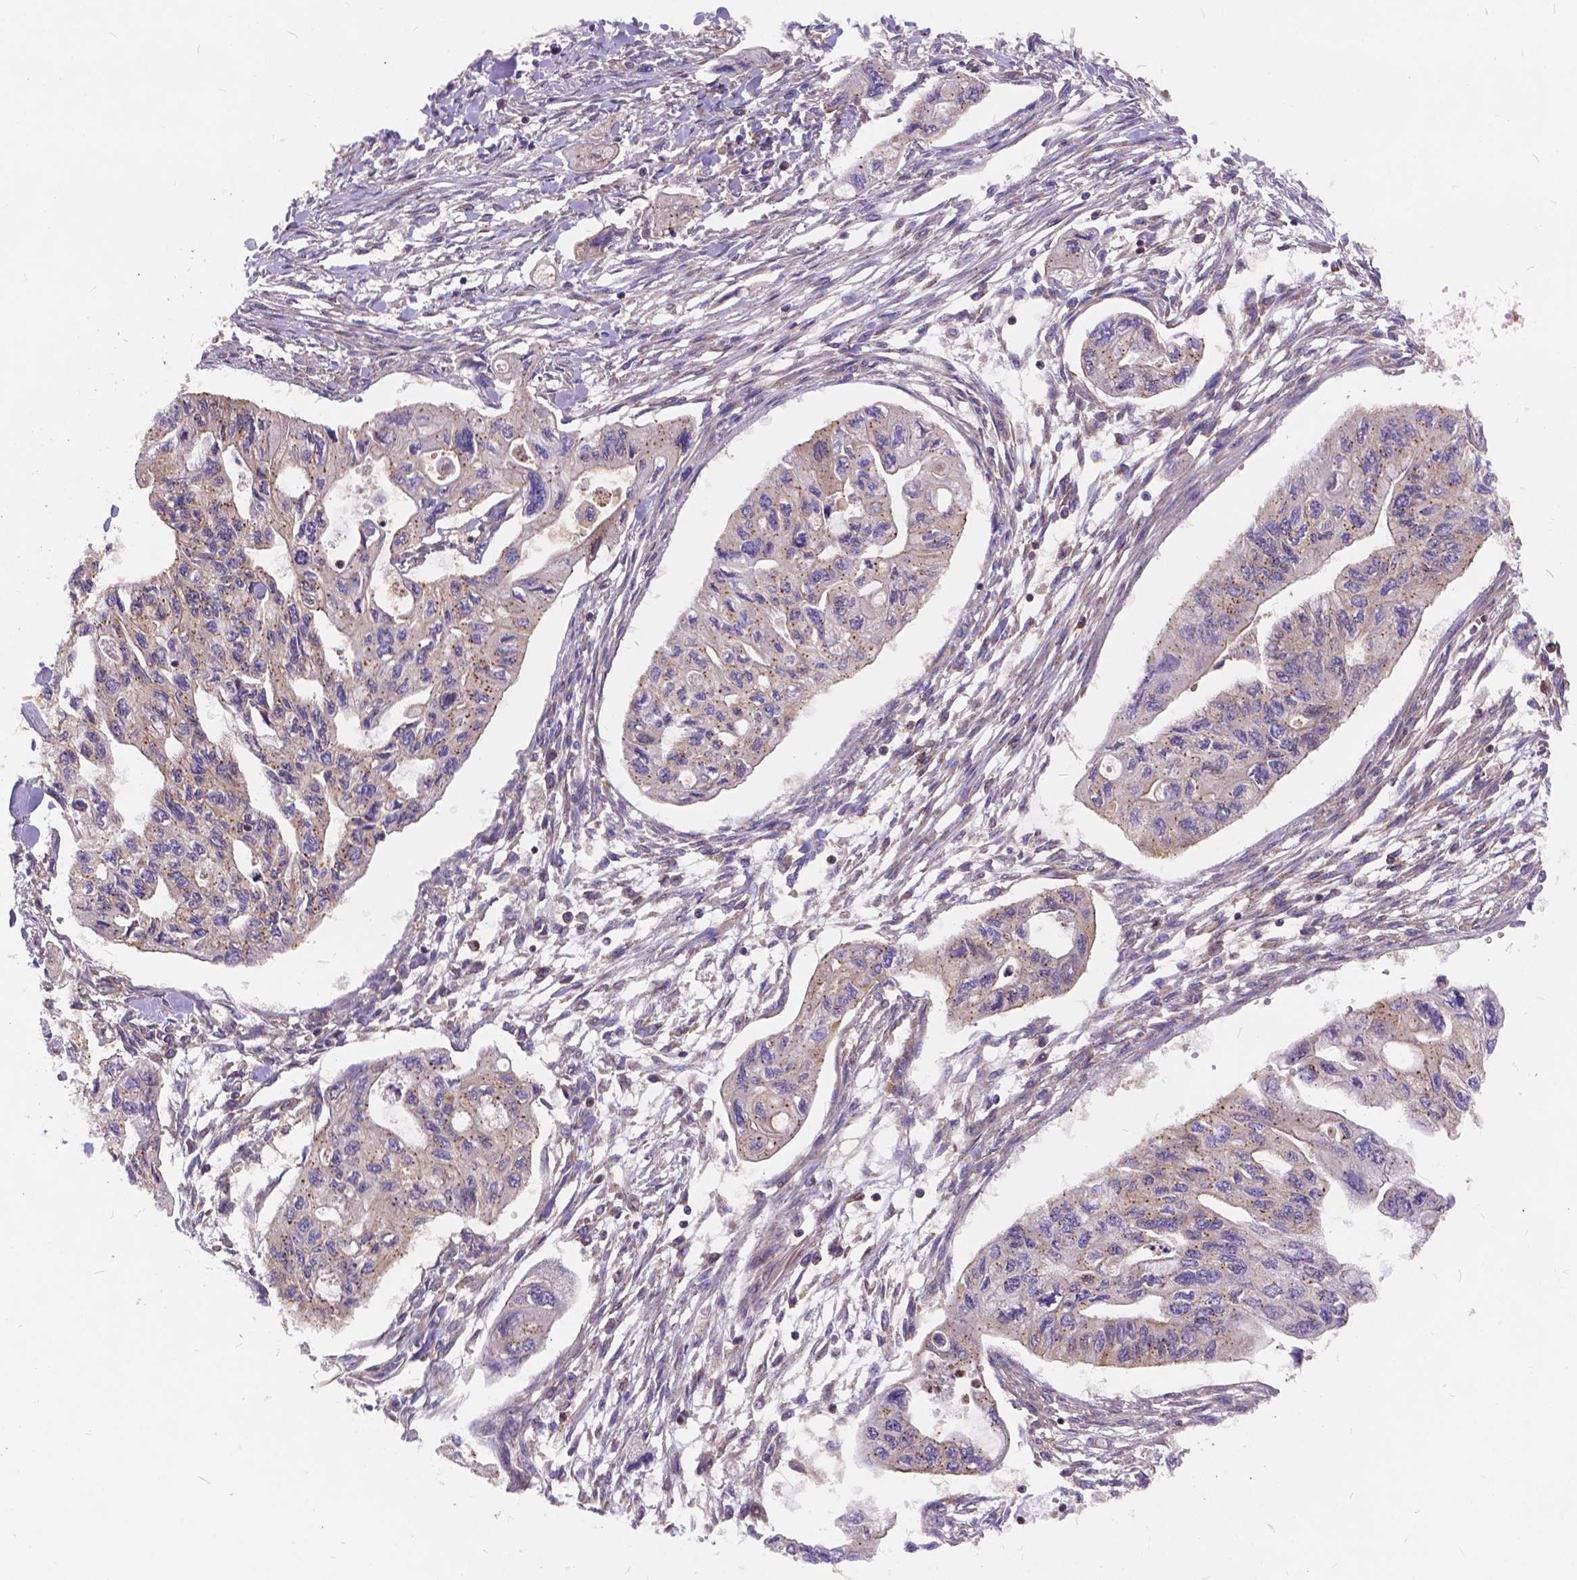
{"staining": {"intensity": "negative", "quantity": "none", "location": "none"}, "tissue": "pancreatic cancer", "cell_type": "Tumor cells", "image_type": "cancer", "snomed": [{"axis": "morphology", "description": "Adenocarcinoma, NOS"}, {"axis": "topography", "description": "Pancreas"}], "caption": "Micrograph shows no protein staining in tumor cells of adenocarcinoma (pancreatic) tissue.", "gene": "ARAP1", "patient": {"sex": "female", "age": 76}}